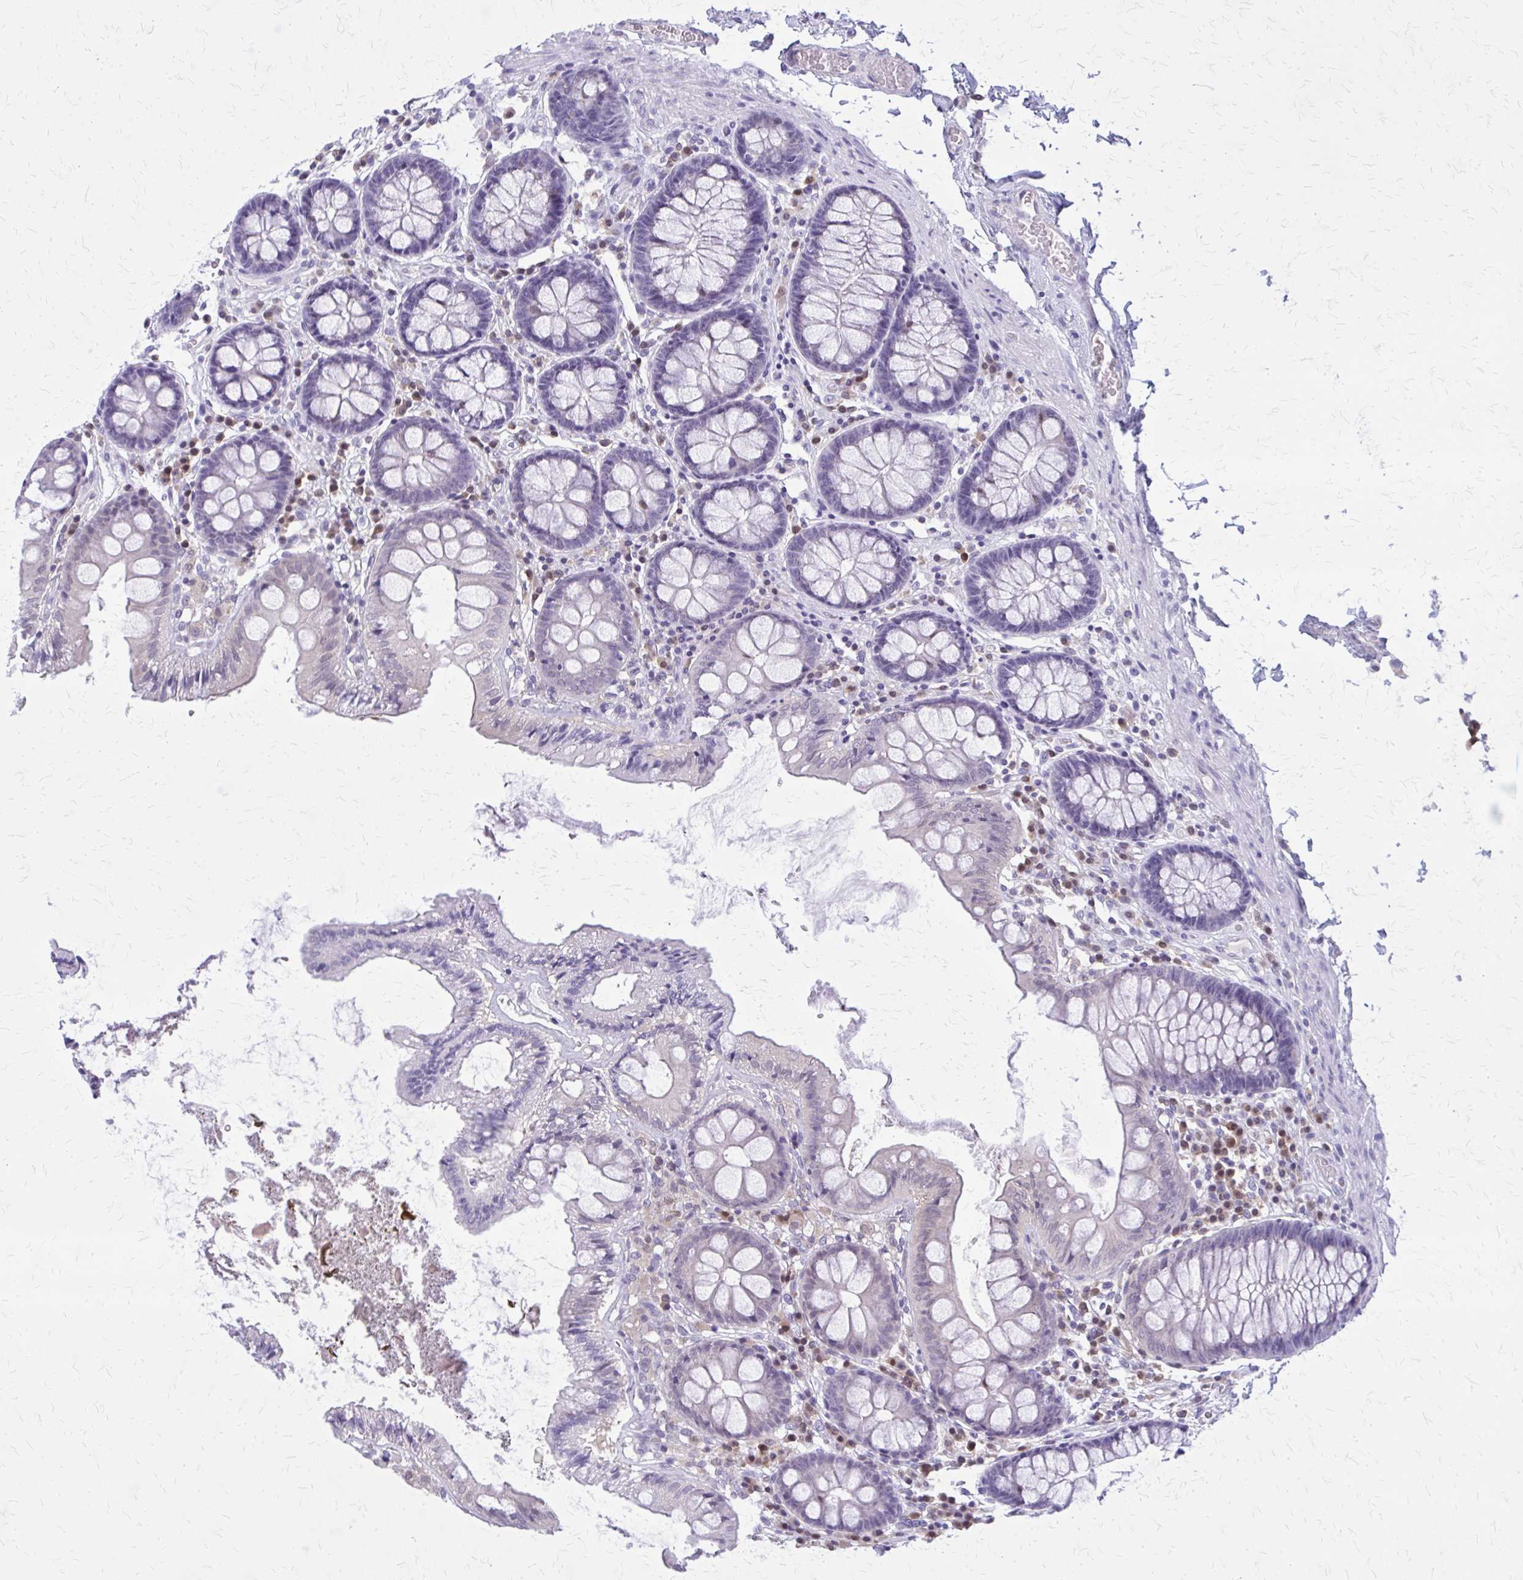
{"staining": {"intensity": "negative", "quantity": "none", "location": "none"}, "tissue": "colon", "cell_type": "Endothelial cells", "image_type": "normal", "snomed": [{"axis": "morphology", "description": "Normal tissue, NOS"}, {"axis": "topography", "description": "Colon"}], "caption": "A photomicrograph of human colon is negative for staining in endothelial cells. (Brightfield microscopy of DAB immunohistochemistry at high magnification).", "gene": "GLRX", "patient": {"sex": "male", "age": 84}}